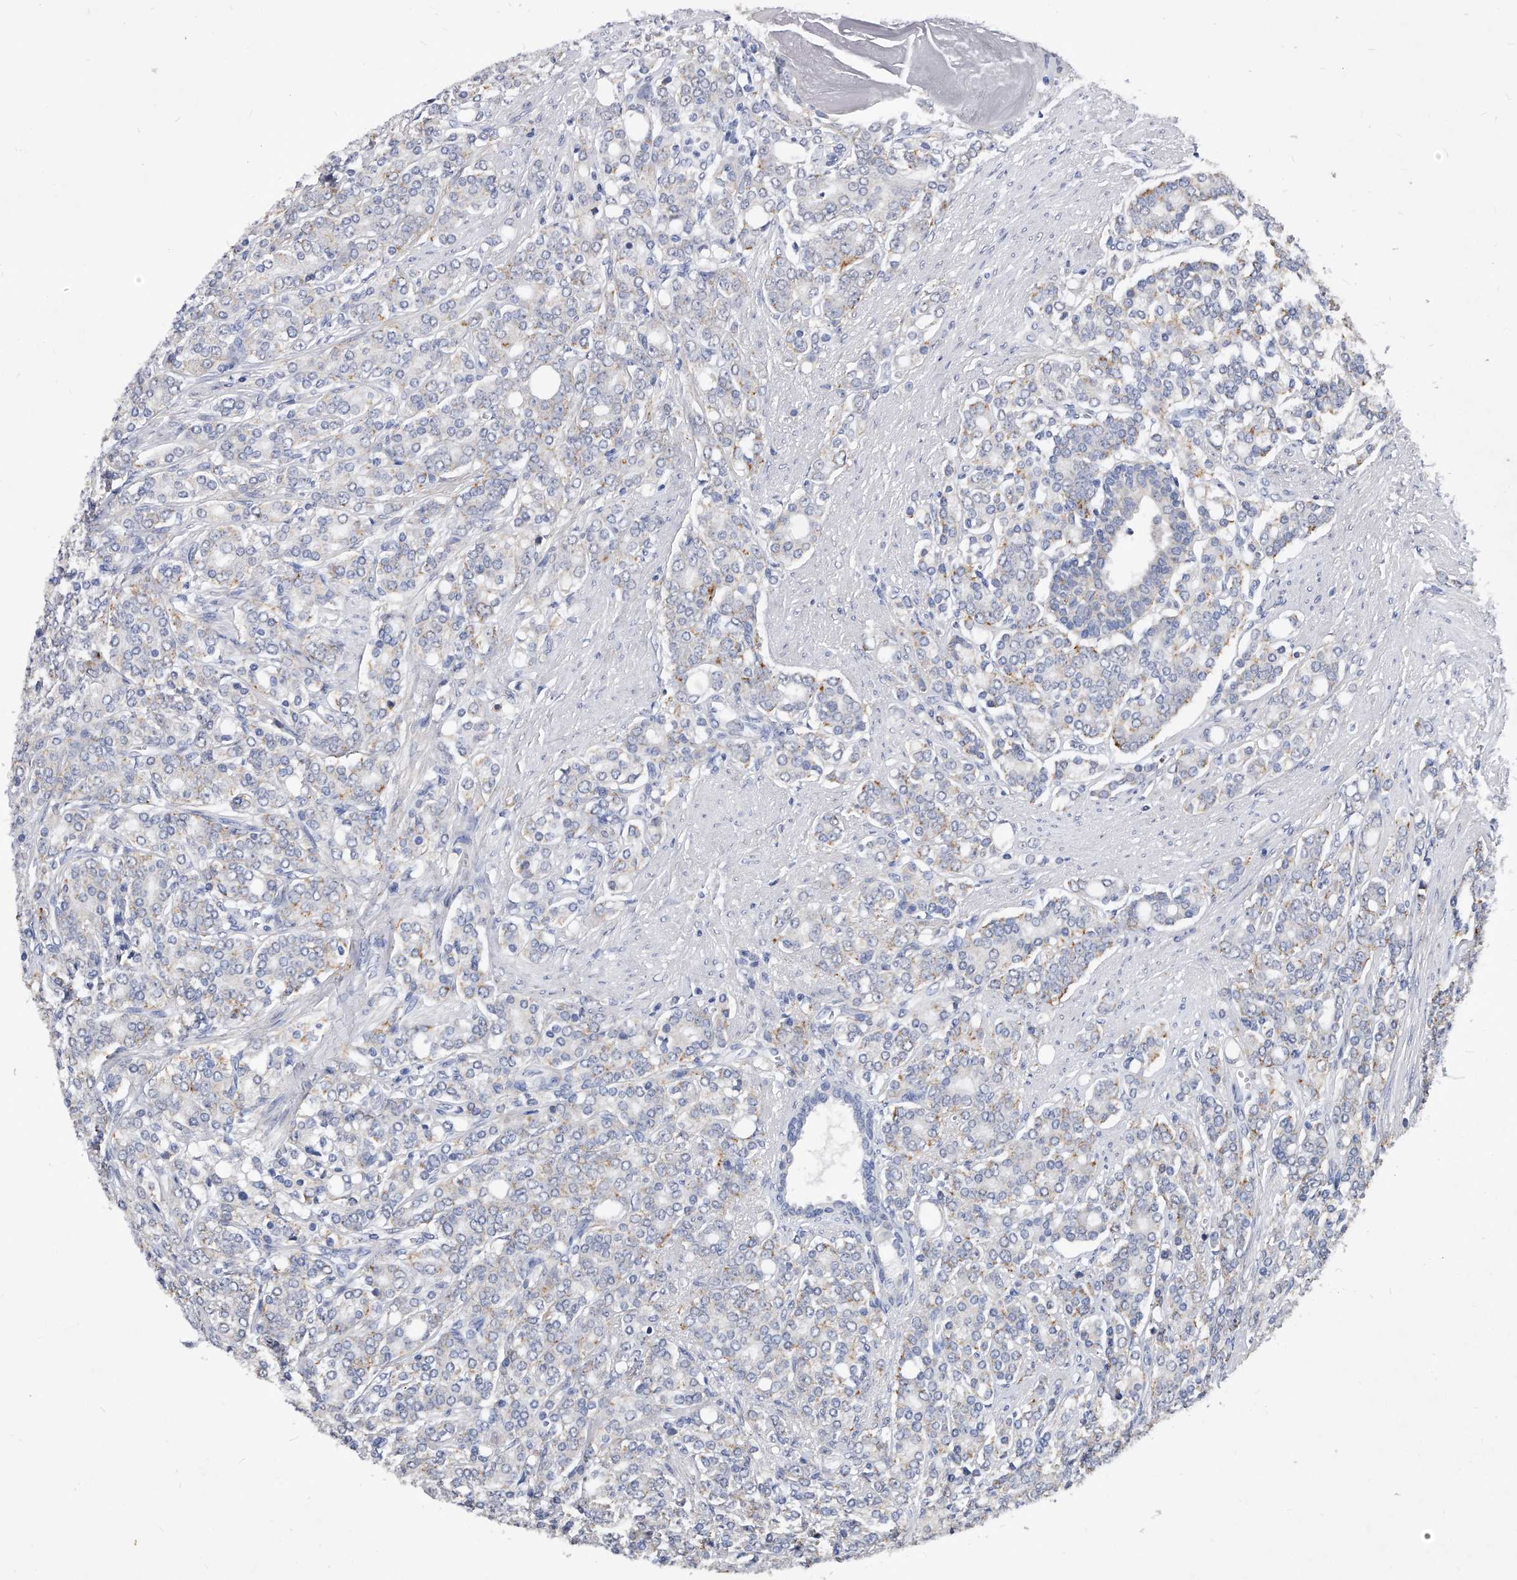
{"staining": {"intensity": "weak", "quantity": "<25%", "location": "nuclear"}, "tissue": "prostate cancer", "cell_type": "Tumor cells", "image_type": "cancer", "snomed": [{"axis": "morphology", "description": "Adenocarcinoma, High grade"}, {"axis": "topography", "description": "Prostate"}], "caption": "This is an immunohistochemistry (IHC) photomicrograph of human high-grade adenocarcinoma (prostate). There is no expression in tumor cells.", "gene": "ZNF529", "patient": {"sex": "male", "age": 62}}